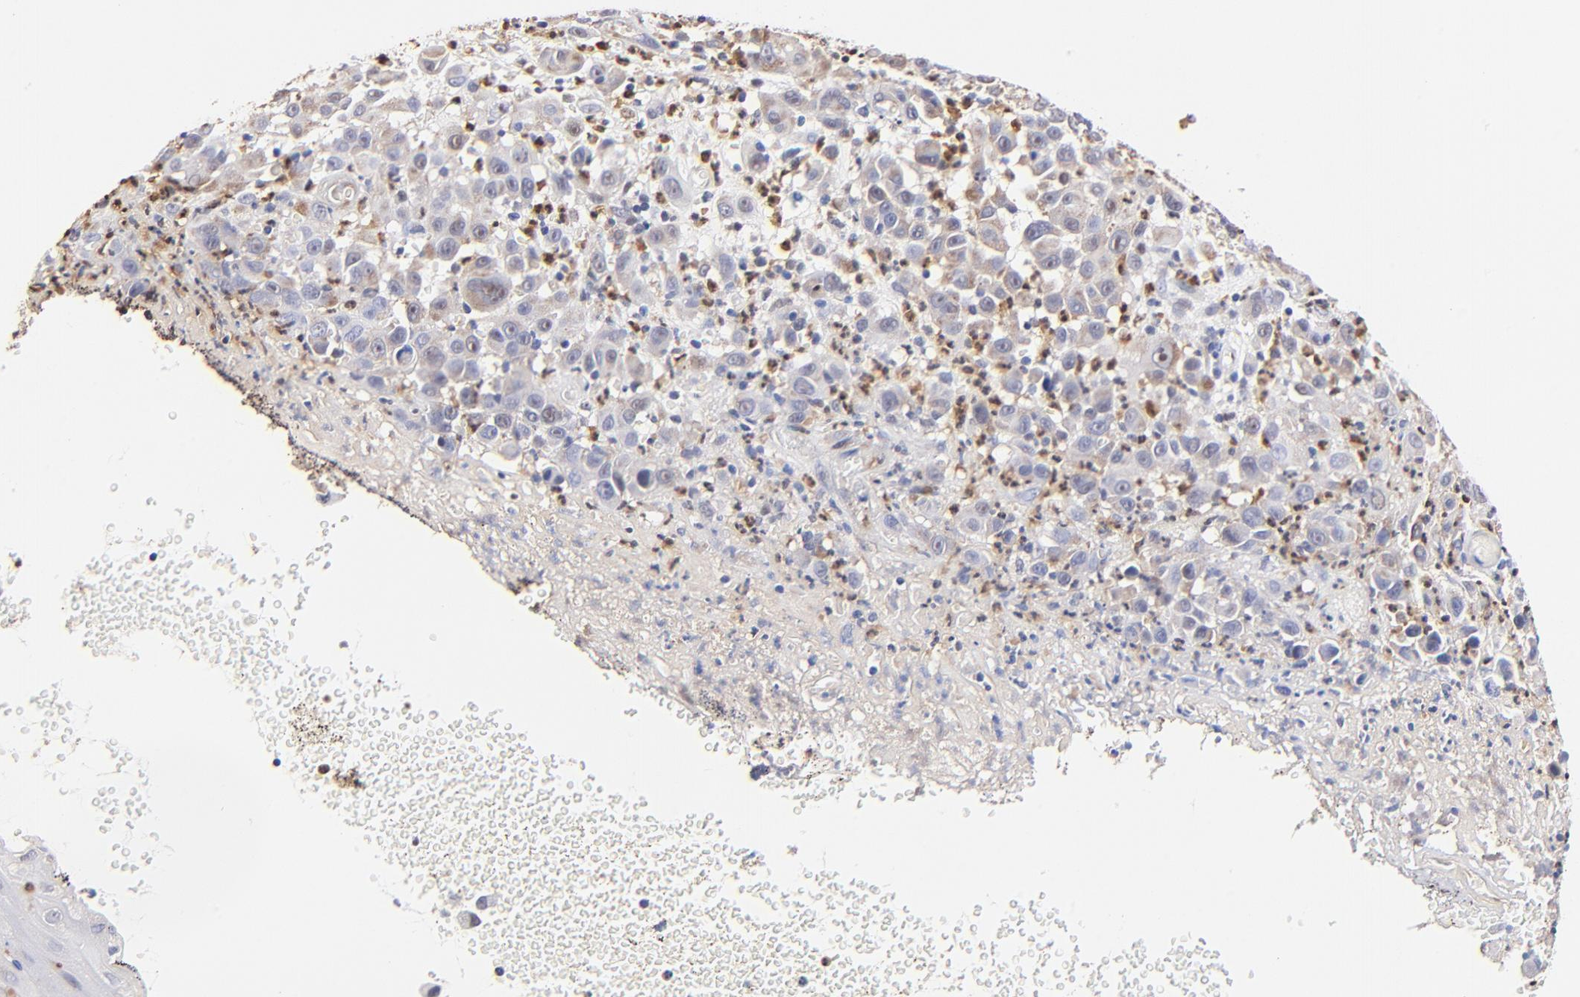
{"staining": {"intensity": "weak", "quantity": "25%-75%", "location": "cytoplasmic/membranous"}, "tissue": "melanoma", "cell_type": "Tumor cells", "image_type": "cancer", "snomed": [{"axis": "morphology", "description": "Malignant melanoma, NOS"}, {"axis": "topography", "description": "Skin"}], "caption": "IHC (DAB) staining of melanoma exhibits weak cytoplasmic/membranous protein staining in approximately 25%-75% of tumor cells.", "gene": "BBOF1", "patient": {"sex": "female", "age": 21}}